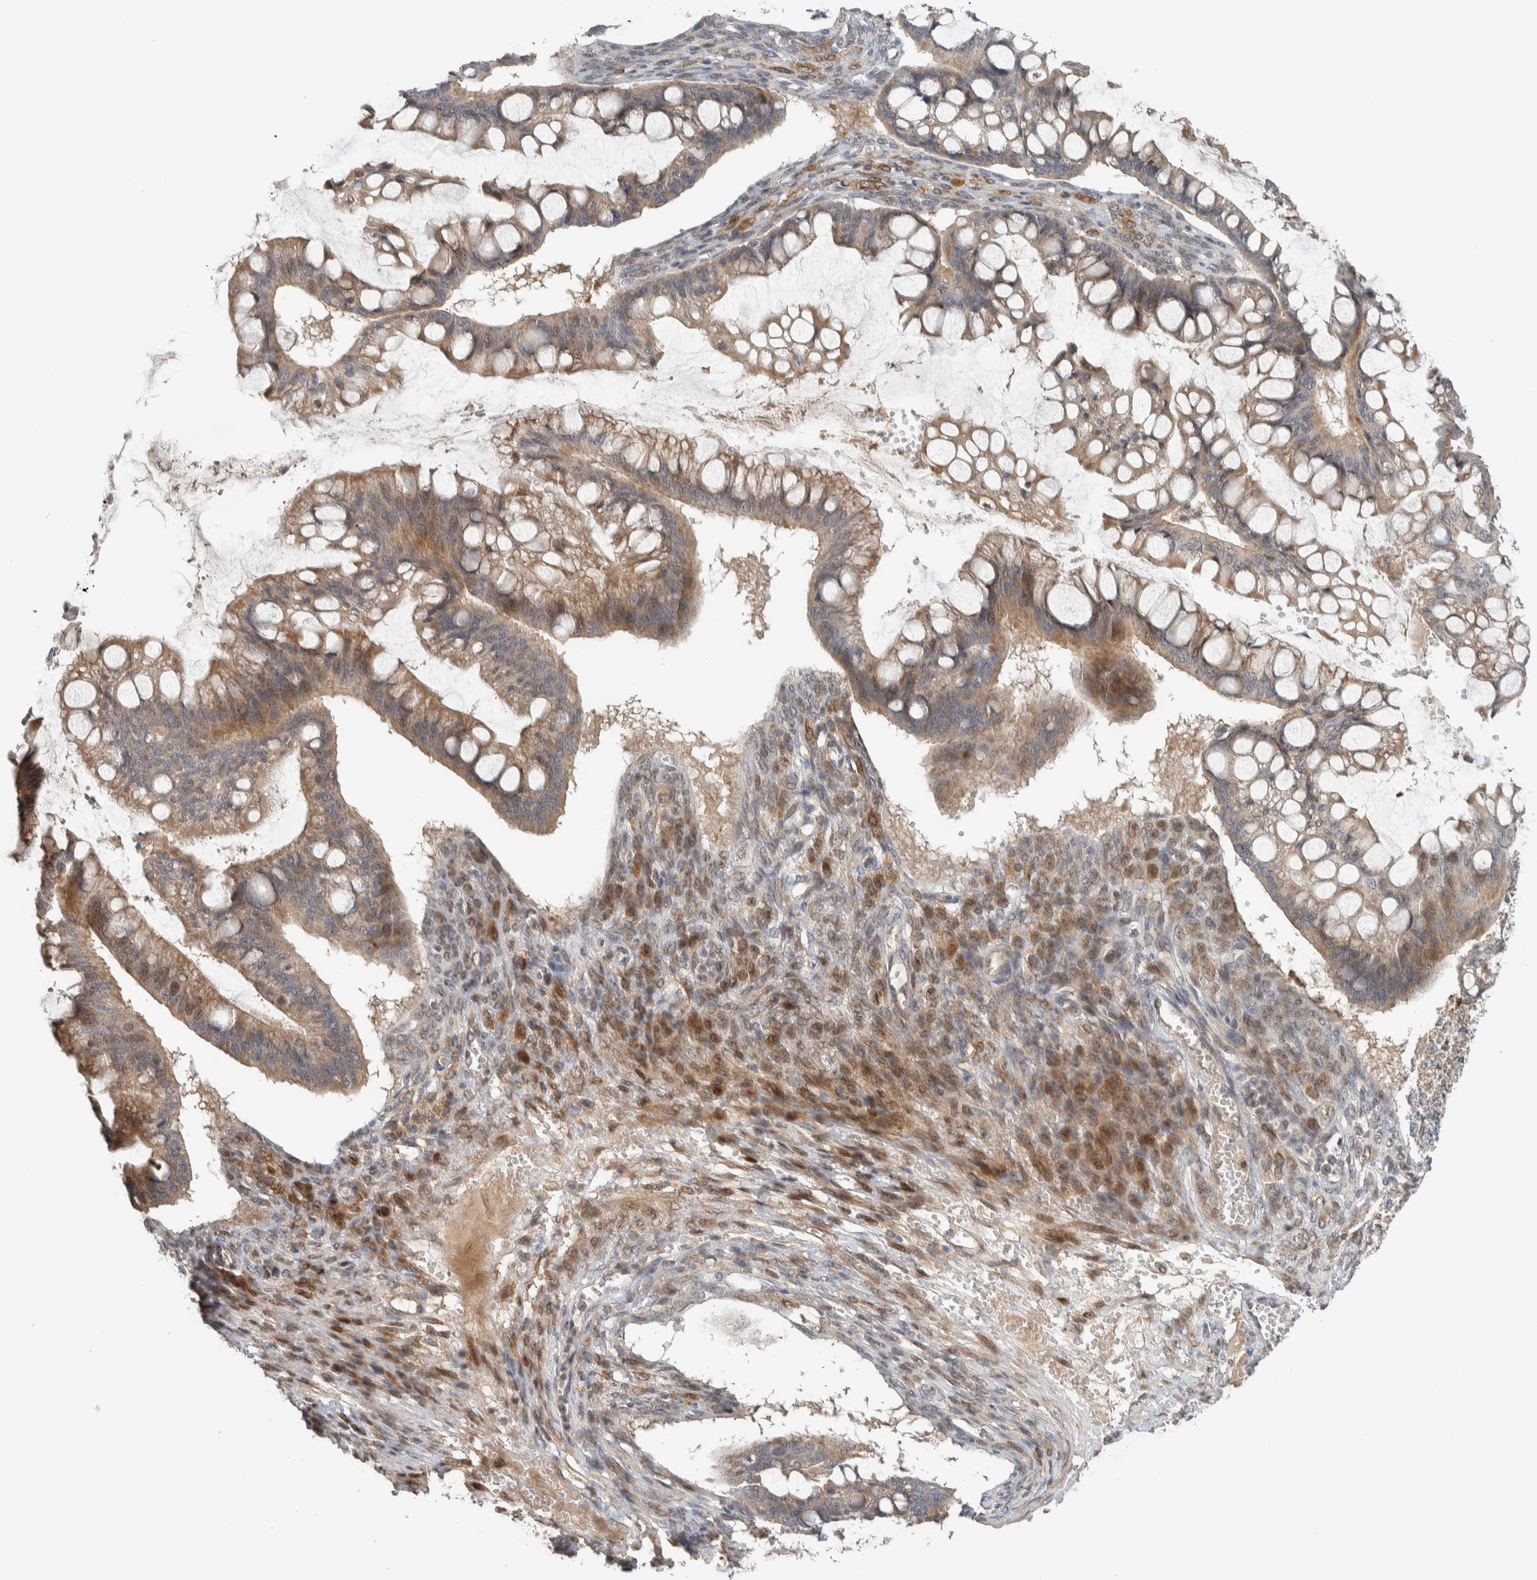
{"staining": {"intensity": "moderate", "quantity": "25%-75%", "location": "cytoplasmic/membranous"}, "tissue": "ovarian cancer", "cell_type": "Tumor cells", "image_type": "cancer", "snomed": [{"axis": "morphology", "description": "Cystadenocarcinoma, mucinous, NOS"}, {"axis": "topography", "description": "Ovary"}], "caption": "Moderate cytoplasmic/membranous positivity is identified in approximately 25%-75% of tumor cells in mucinous cystadenocarcinoma (ovarian). (DAB (3,3'-diaminobenzidine) IHC with brightfield microscopy, high magnification).", "gene": "NBR1", "patient": {"sex": "female", "age": 73}}